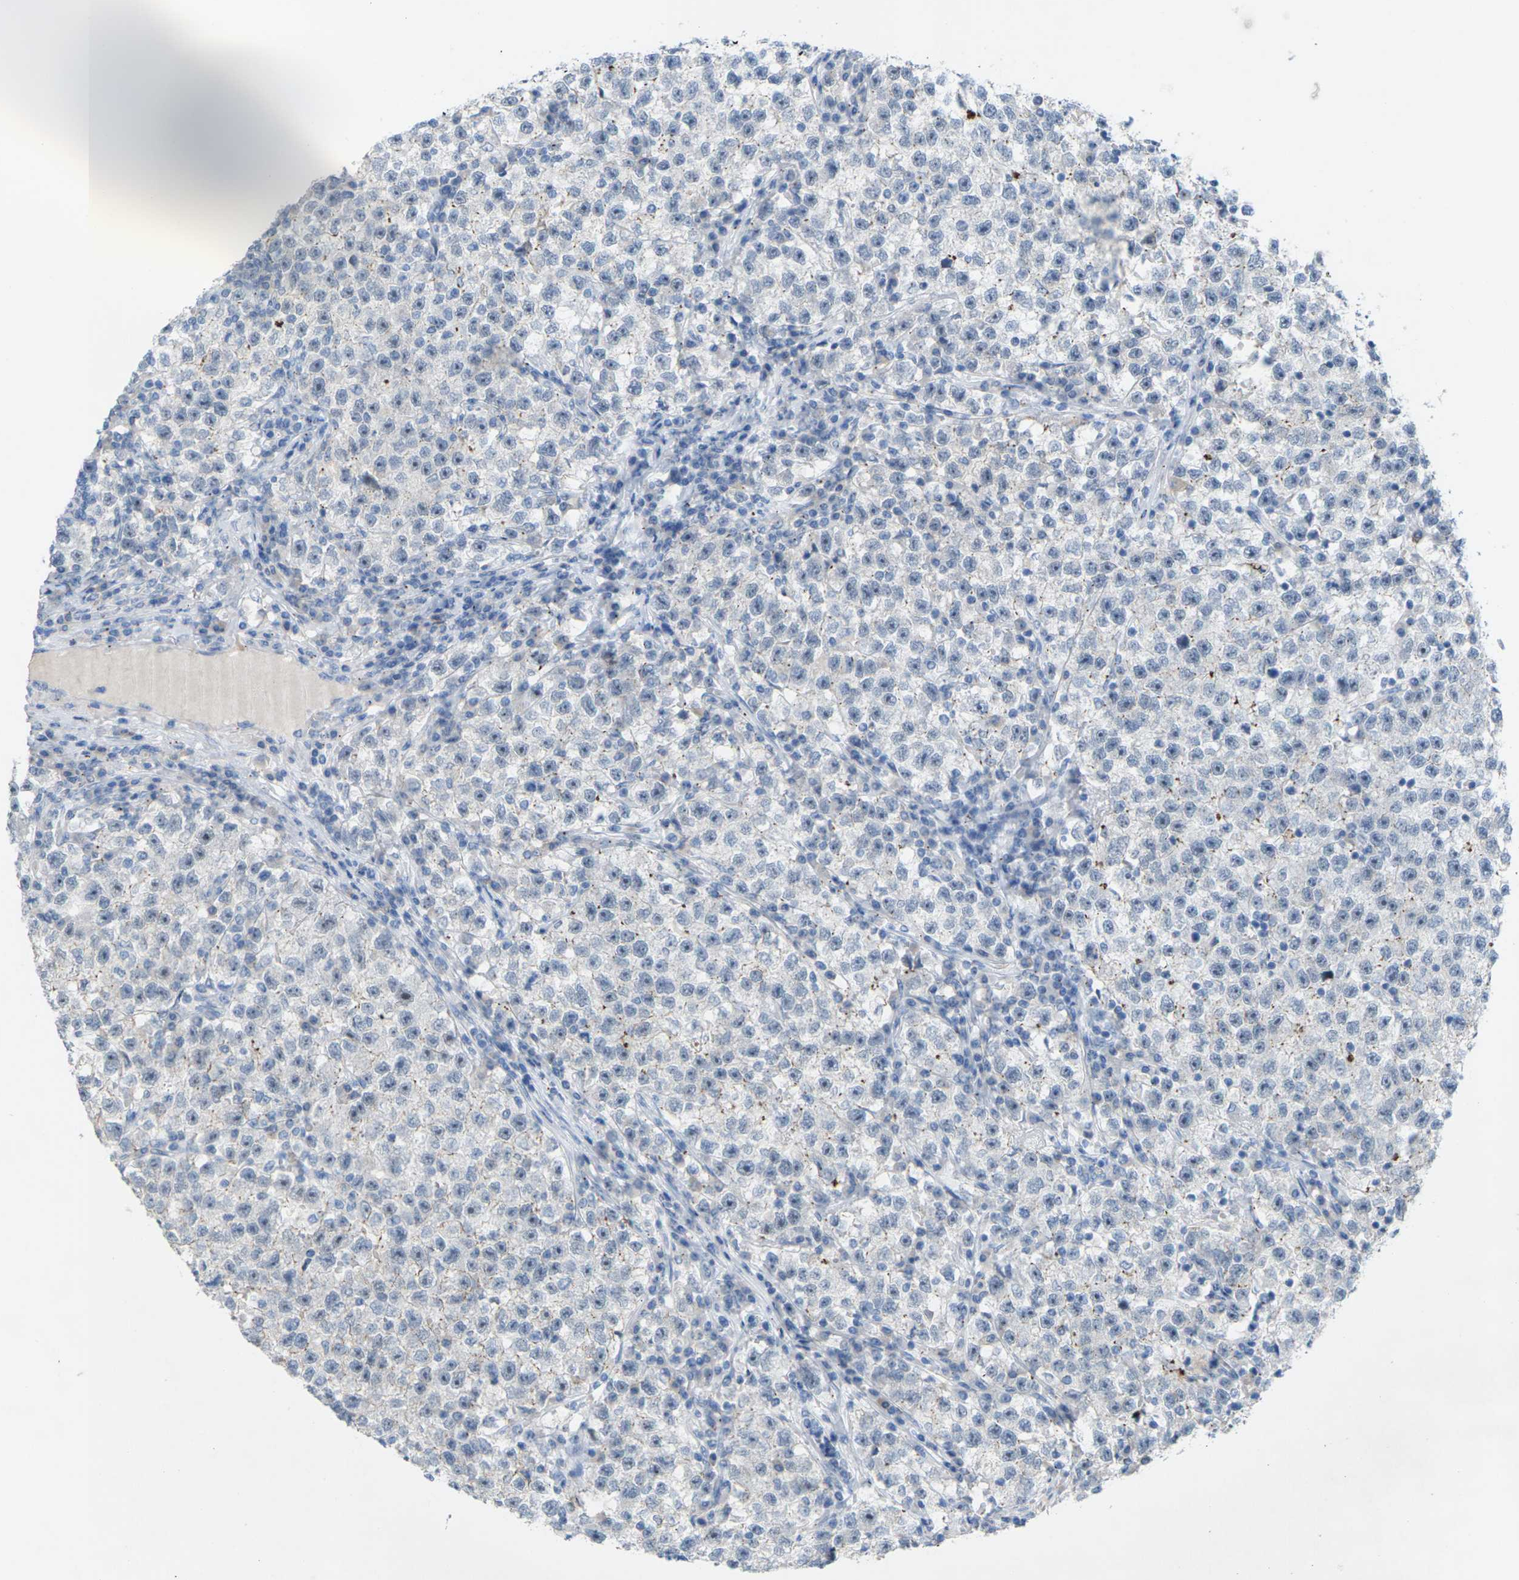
{"staining": {"intensity": "negative", "quantity": "none", "location": "none"}, "tissue": "testis cancer", "cell_type": "Tumor cells", "image_type": "cancer", "snomed": [{"axis": "morphology", "description": "Seminoma, NOS"}, {"axis": "topography", "description": "Testis"}], "caption": "Immunohistochemistry histopathology image of human seminoma (testis) stained for a protein (brown), which shows no expression in tumor cells. (Stains: DAB (3,3'-diaminobenzidine) IHC with hematoxylin counter stain, Microscopy: brightfield microscopy at high magnification).", "gene": "CLDN3", "patient": {"sex": "male", "age": 22}}